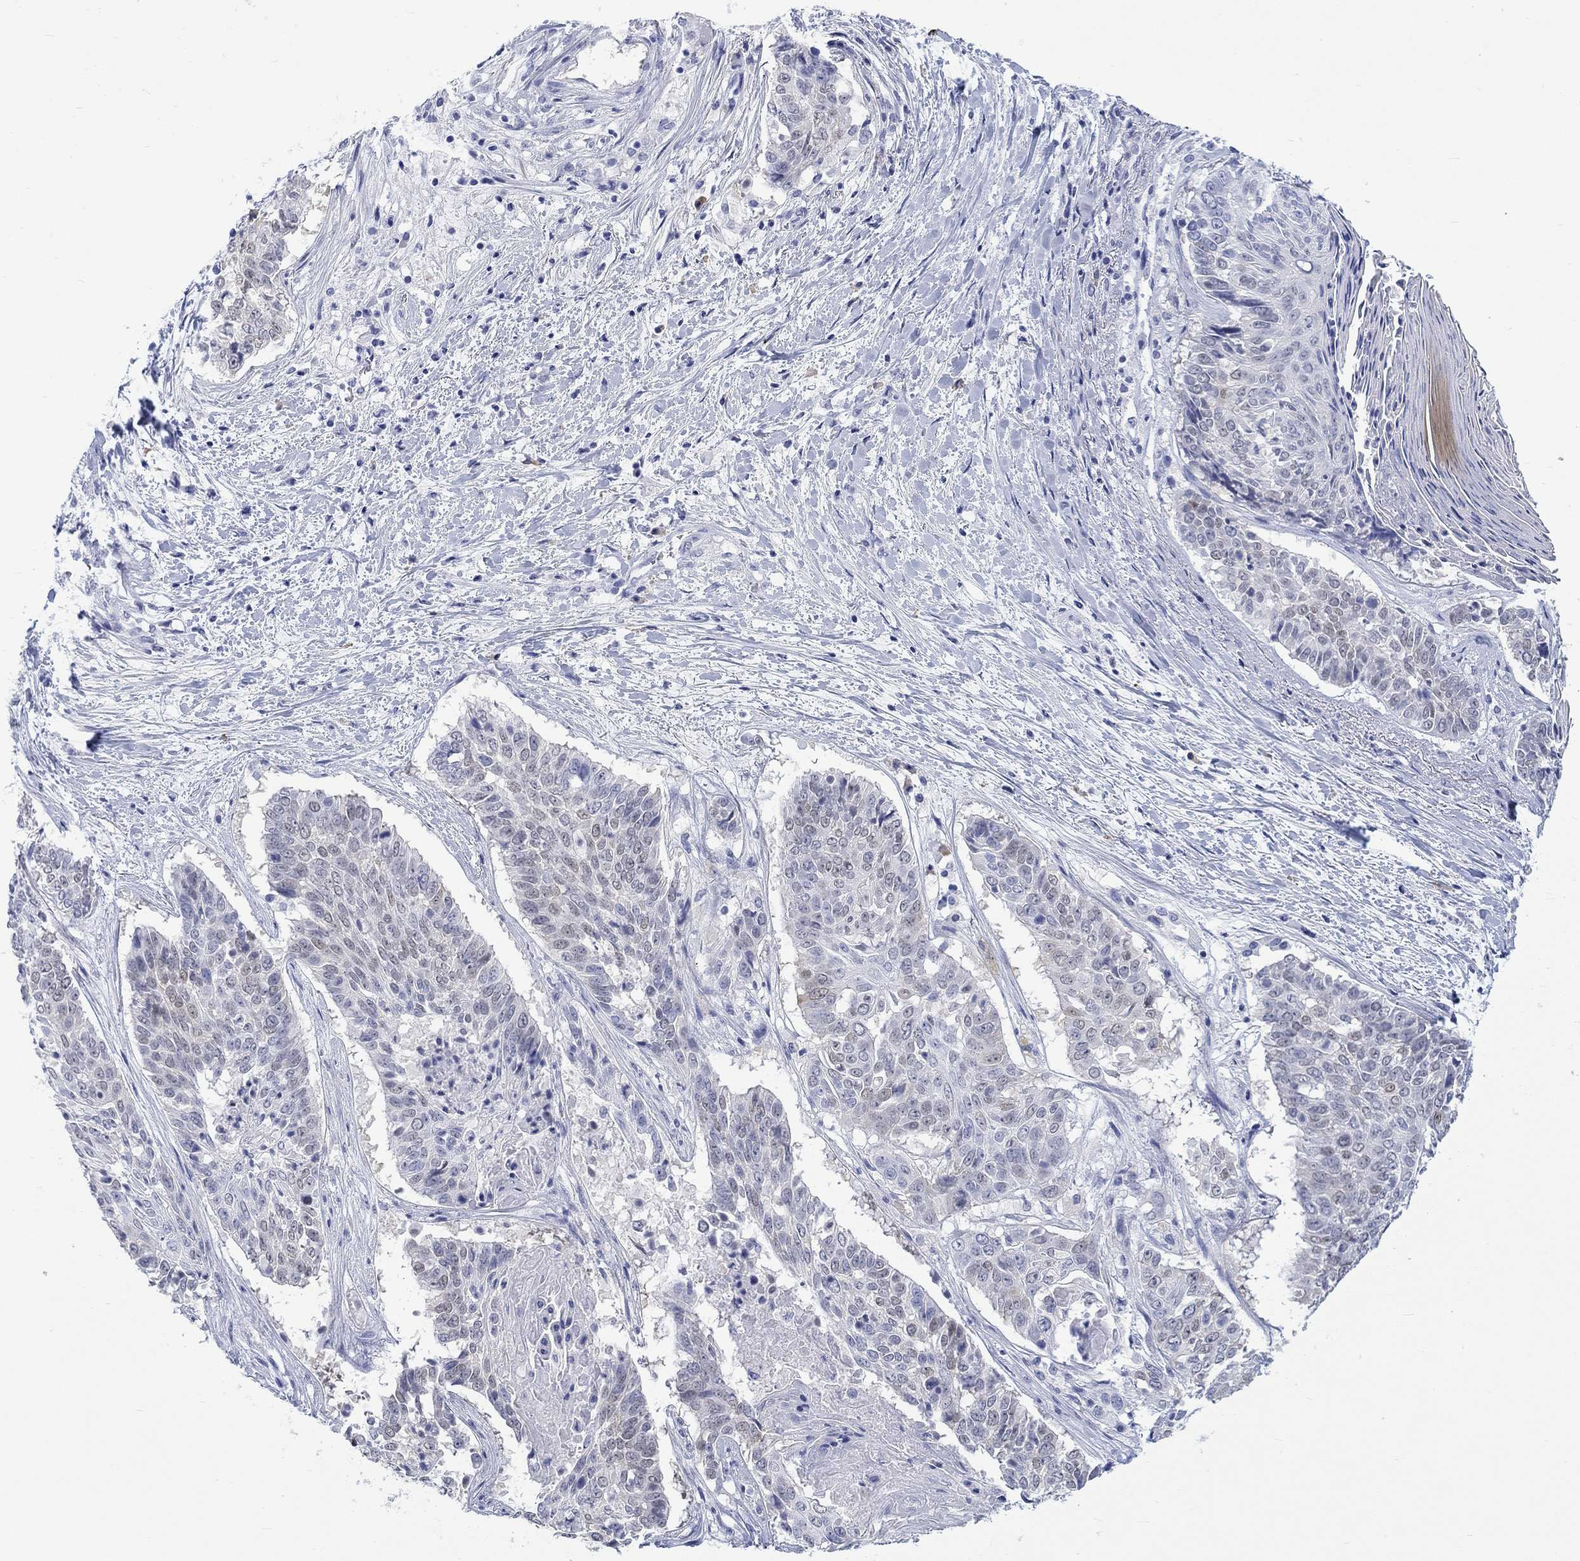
{"staining": {"intensity": "weak", "quantity": "25%-75%", "location": "nuclear"}, "tissue": "lung cancer", "cell_type": "Tumor cells", "image_type": "cancer", "snomed": [{"axis": "morphology", "description": "Squamous cell carcinoma, NOS"}, {"axis": "topography", "description": "Lung"}], "caption": "Immunohistochemical staining of squamous cell carcinoma (lung) reveals weak nuclear protein staining in about 25%-75% of tumor cells. The staining is performed using DAB brown chromogen to label protein expression. The nuclei are counter-stained blue using hematoxylin.", "gene": "MSI1", "patient": {"sex": "male", "age": 64}}